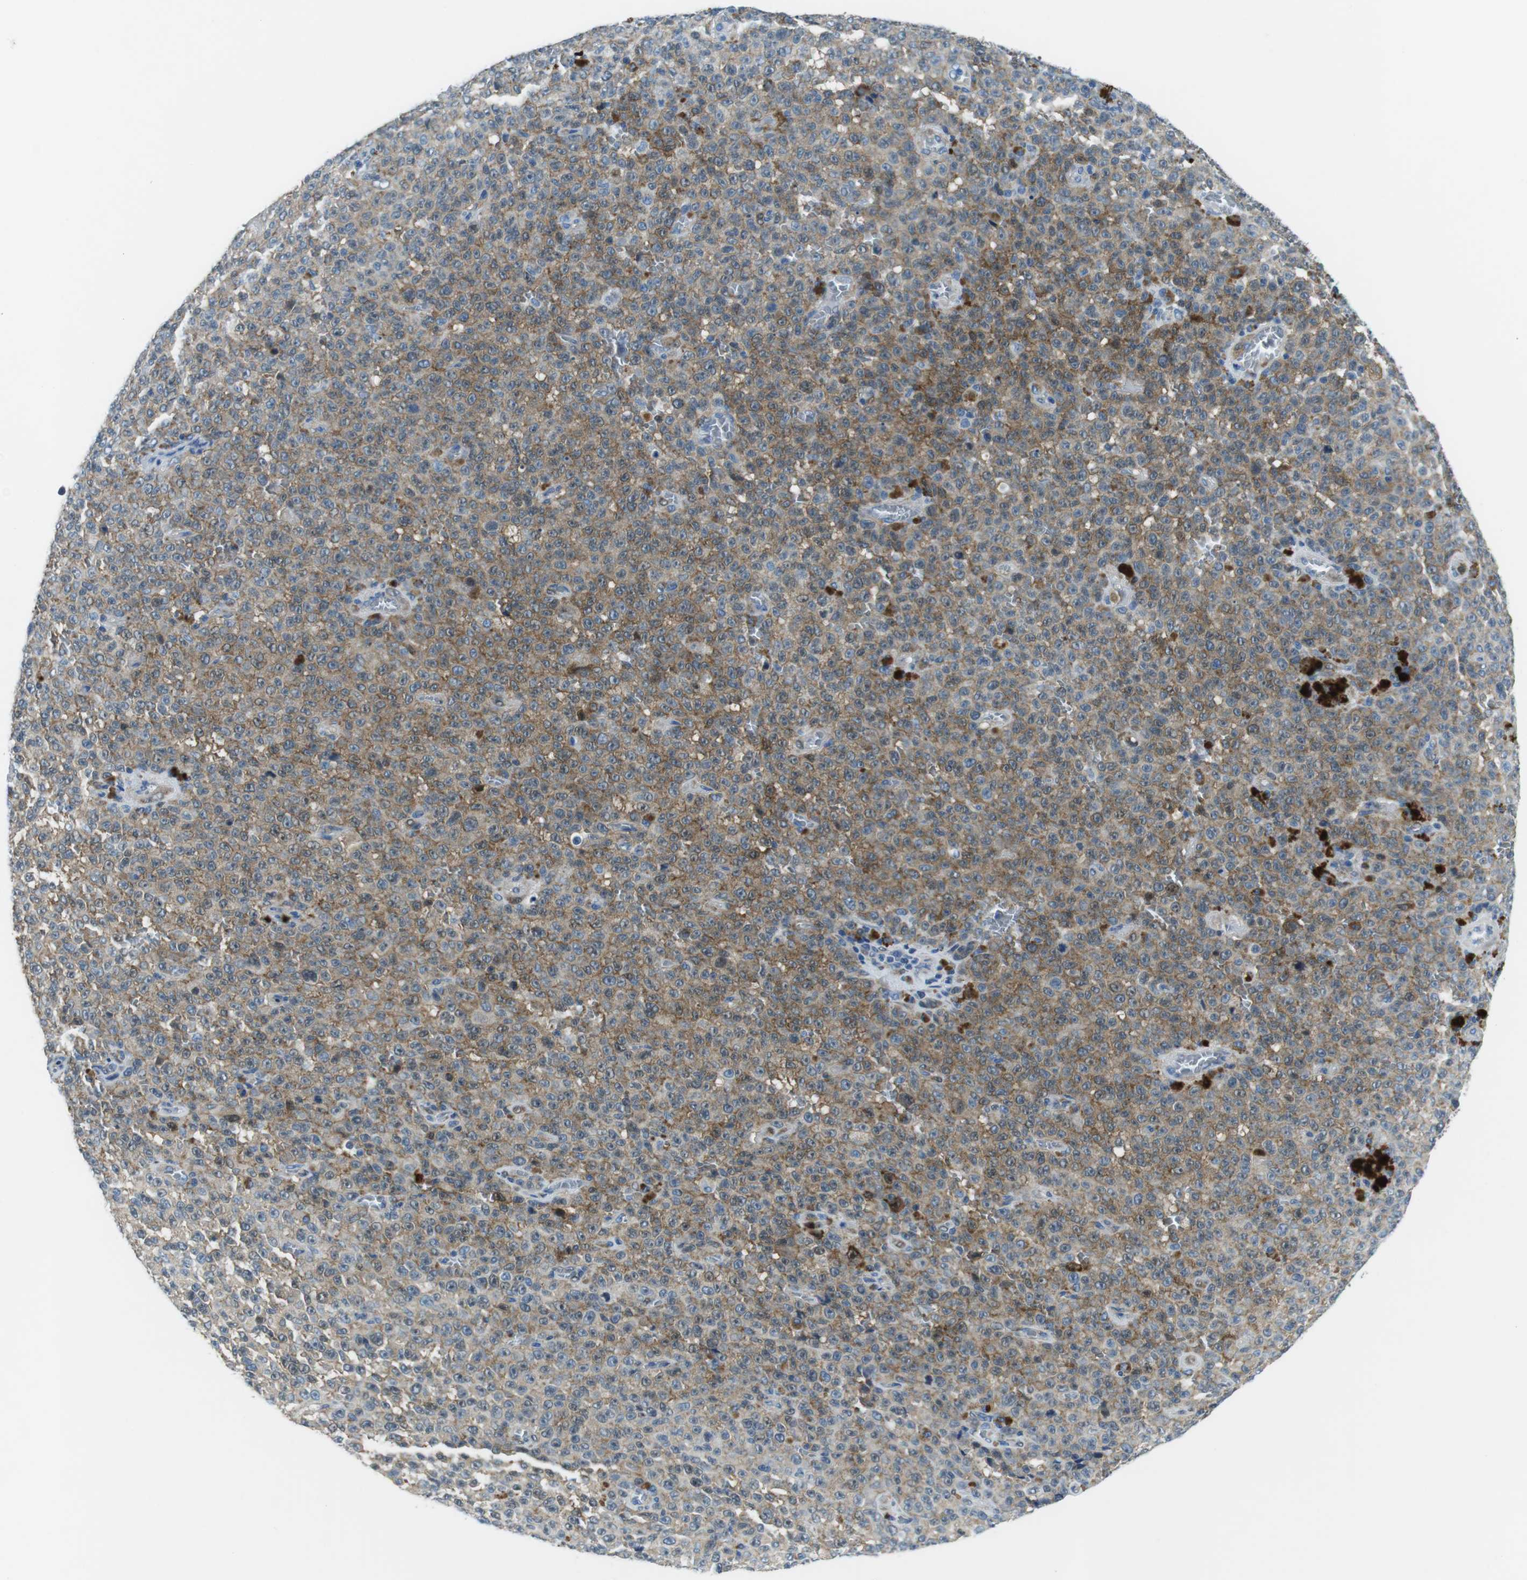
{"staining": {"intensity": "moderate", "quantity": ">75%", "location": "cytoplasmic/membranous"}, "tissue": "melanoma", "cell_type": "Tumor cells", "image_type": "cancer", "snomed": [{"axis": "morphology", "description": "Malignant melanoma, NOS"}, {"axis": "topography", "description": "Skin"}], "caption": "A photomicrograph of human malignant melanoma stained for a protein exhibits moderate cytoplasmic/membranous brown staining in tumor cells.", "gene": "PHLDA1", "patient": {"sex": "female", "age": 82}}